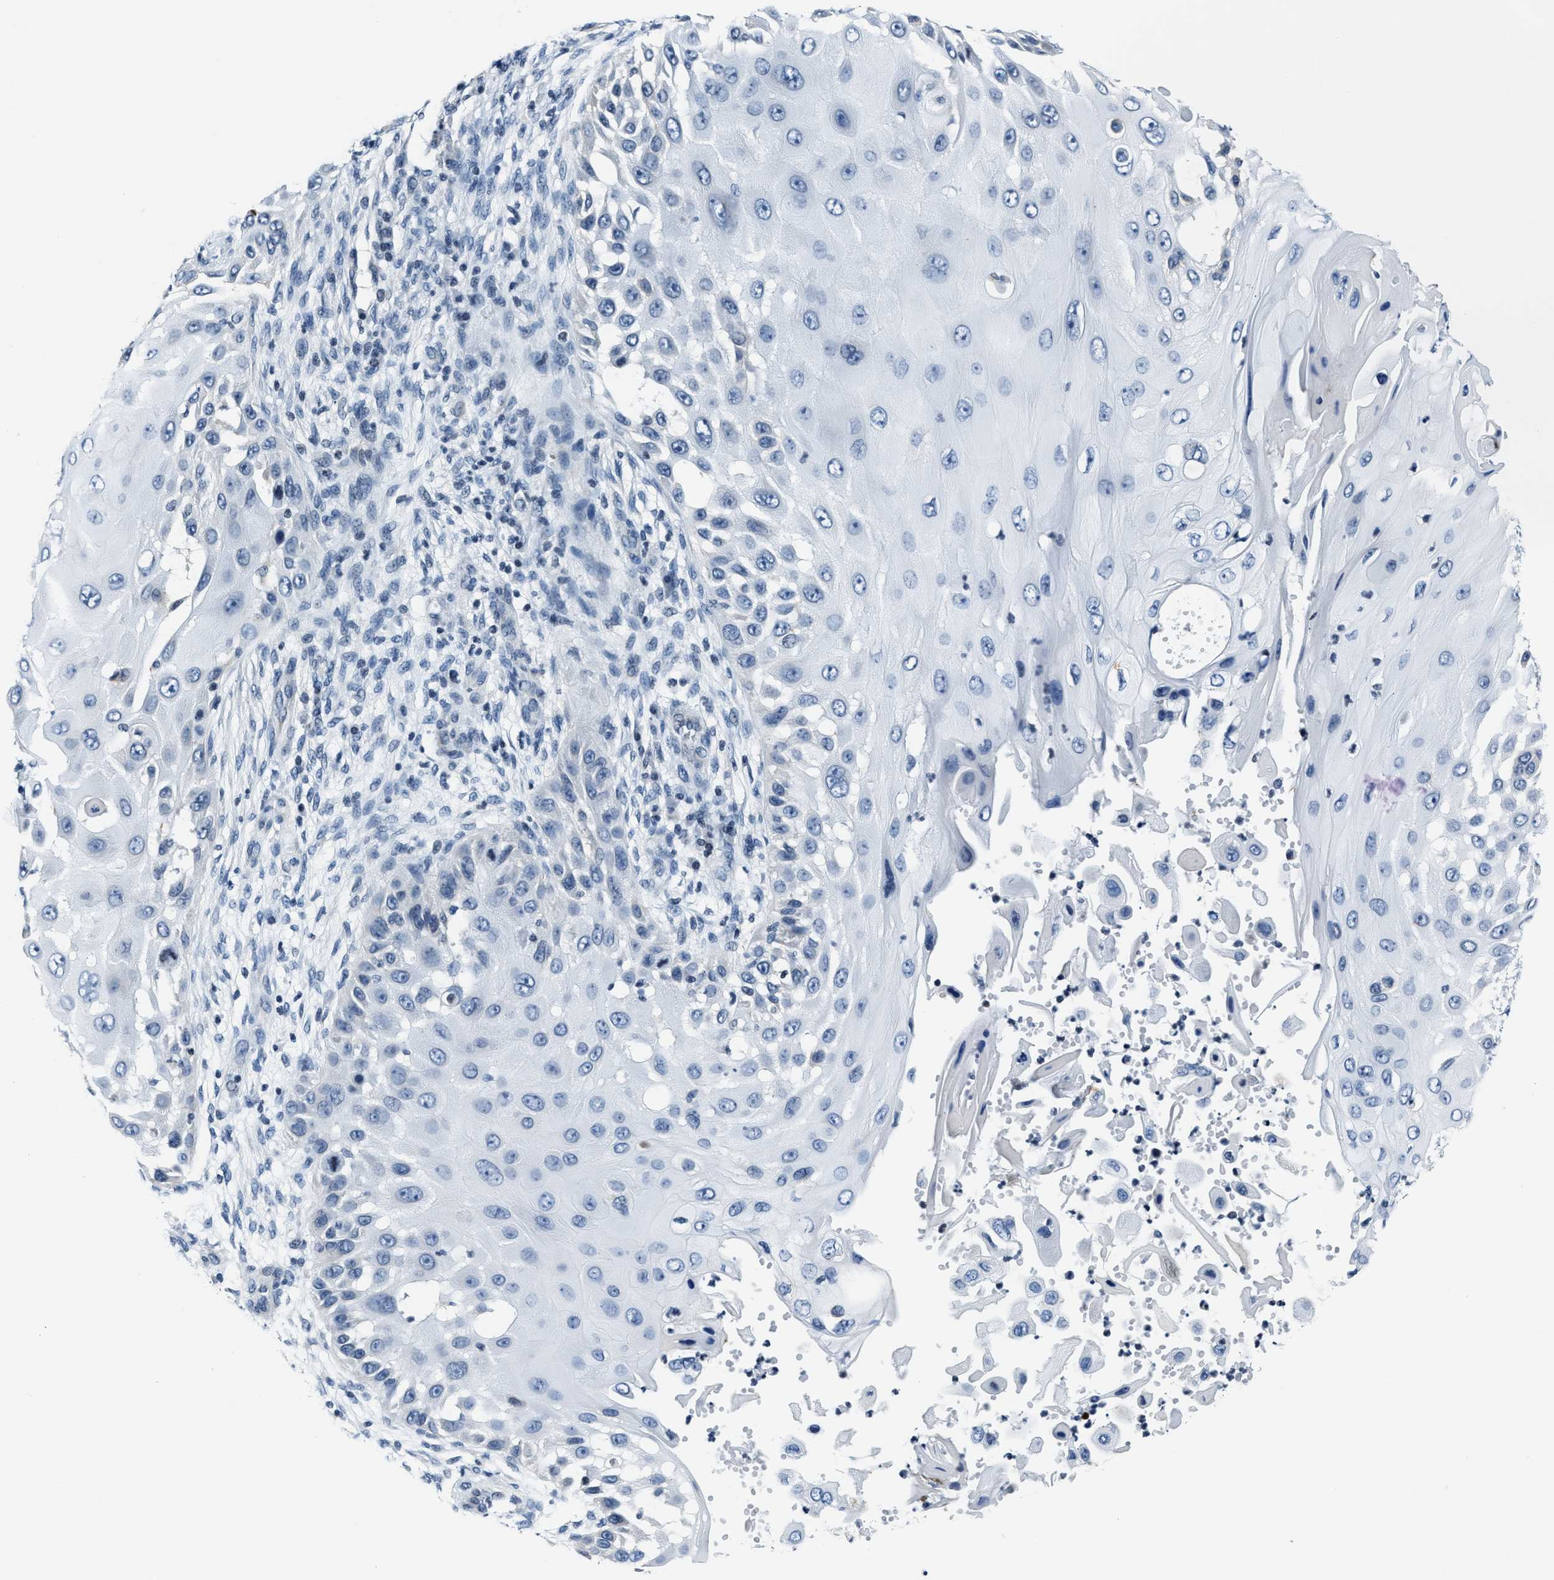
{"staining": {"intensity": "negative", "quantity": "none", "location": "none"}, "tissue": "skin cancer", "cell_type": "Tumor cells", "image_type": "cancer", "snomed": [{"axis": "morphology", "description": "Squamous cell carcinoma, NOS"}, {"axis": "topography", "description": "Skin"}], "caption": "This image is of skin squamous cell carcinoma stained with immunohistochemistry to label a protein in brown with the nuclei are counter-stained blue. There is no expression in tumor cells.", "gene": "ASZ1", "patient": {"sex": "female", "age": 44}}